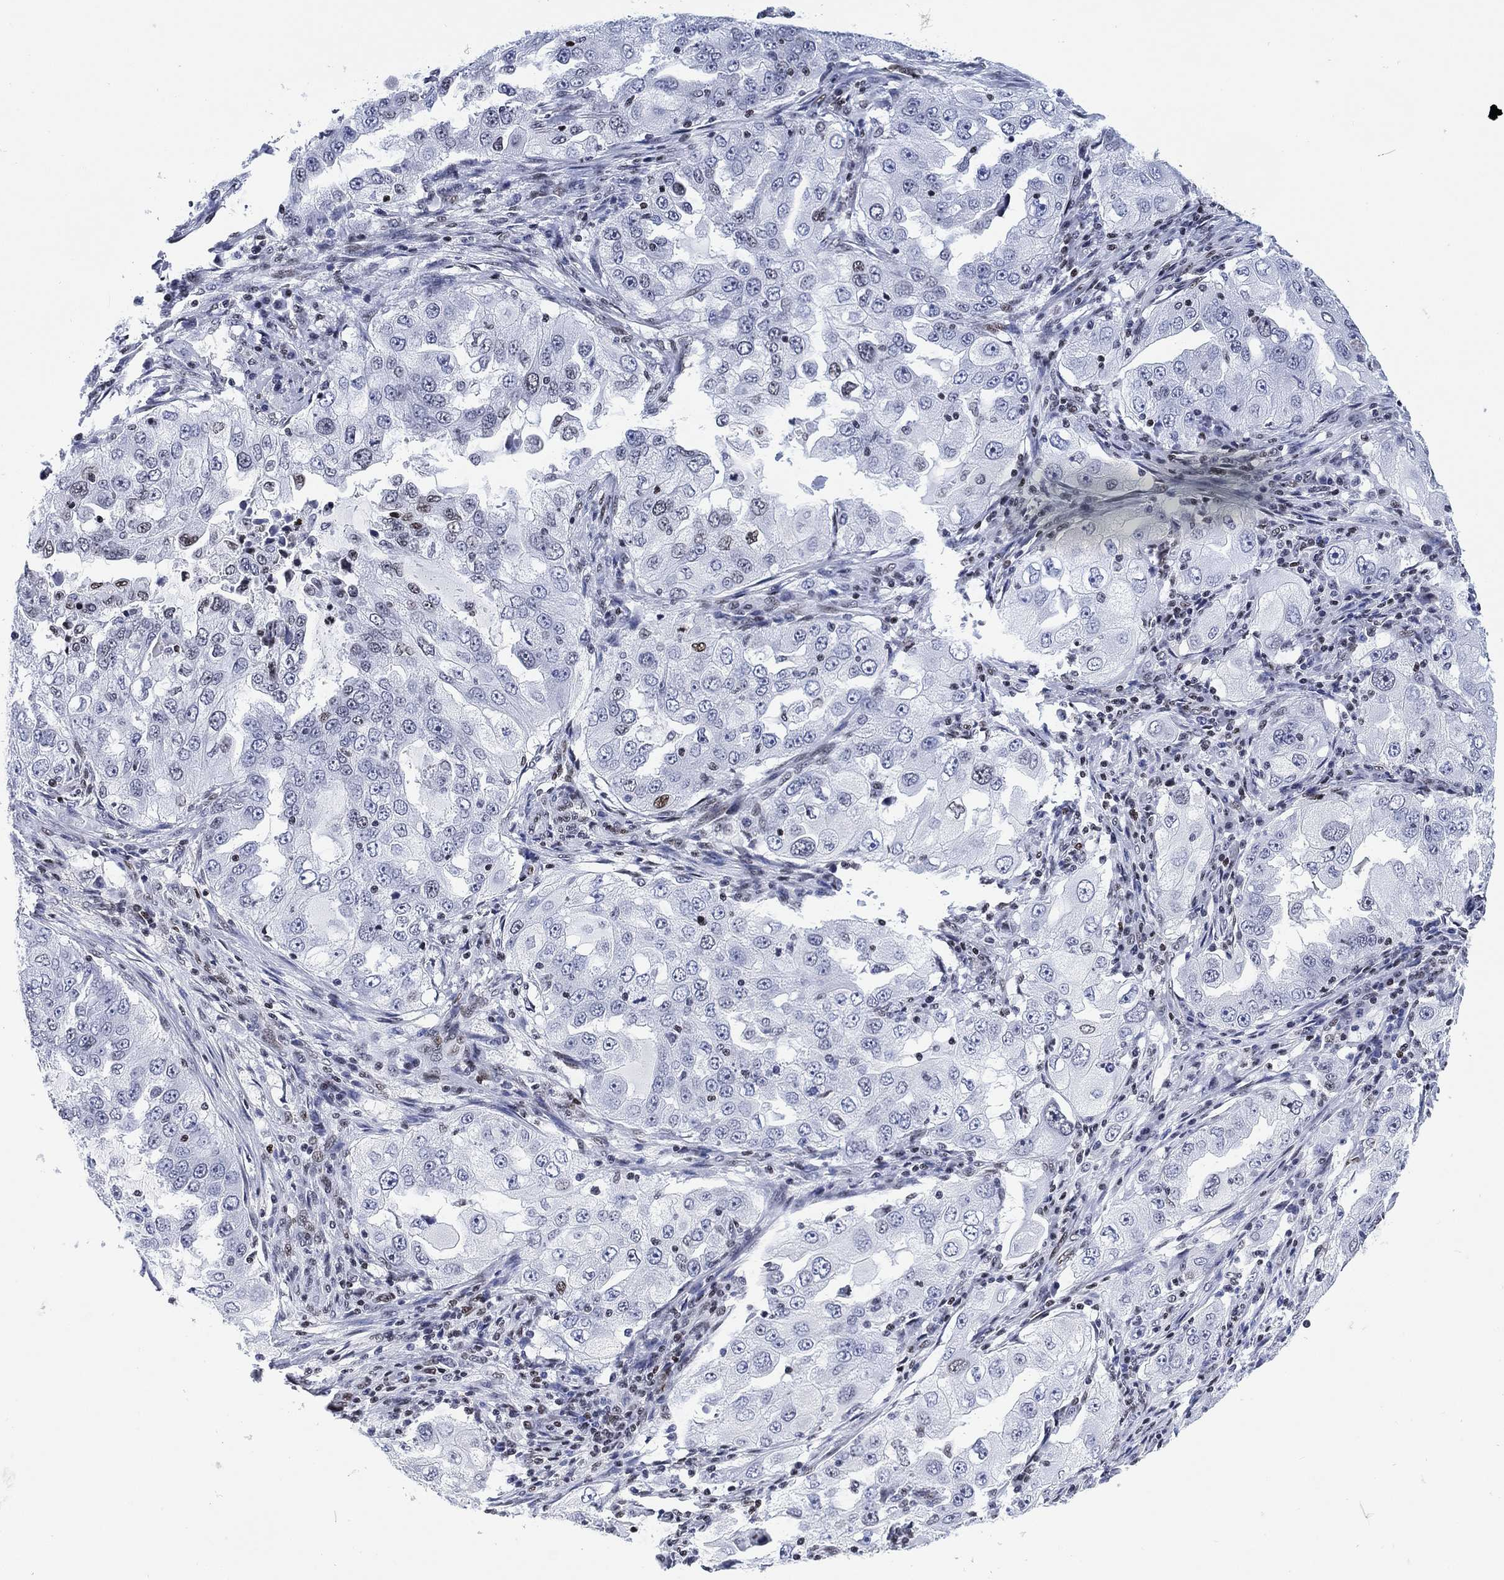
{"staining": {"intensity": "negative", "quantity": "none", "location": "none"}, "tissue": "lung cancer", "cell_type": "Tumor cells", "image_type": "cancer", "snomed": [{"axis": "morphology", "description": "Adenocarcinoma, NOS"}, {"axis": "topography", "description": "Lung"}], "caption": "Immunohistochemistry of human adenocarcinoma (lung) exhibits no positivity in tumor cells. Nuclei are stained in blue.", "gene": "H1-10", "patient": {"sex": "female", "age": 61}}